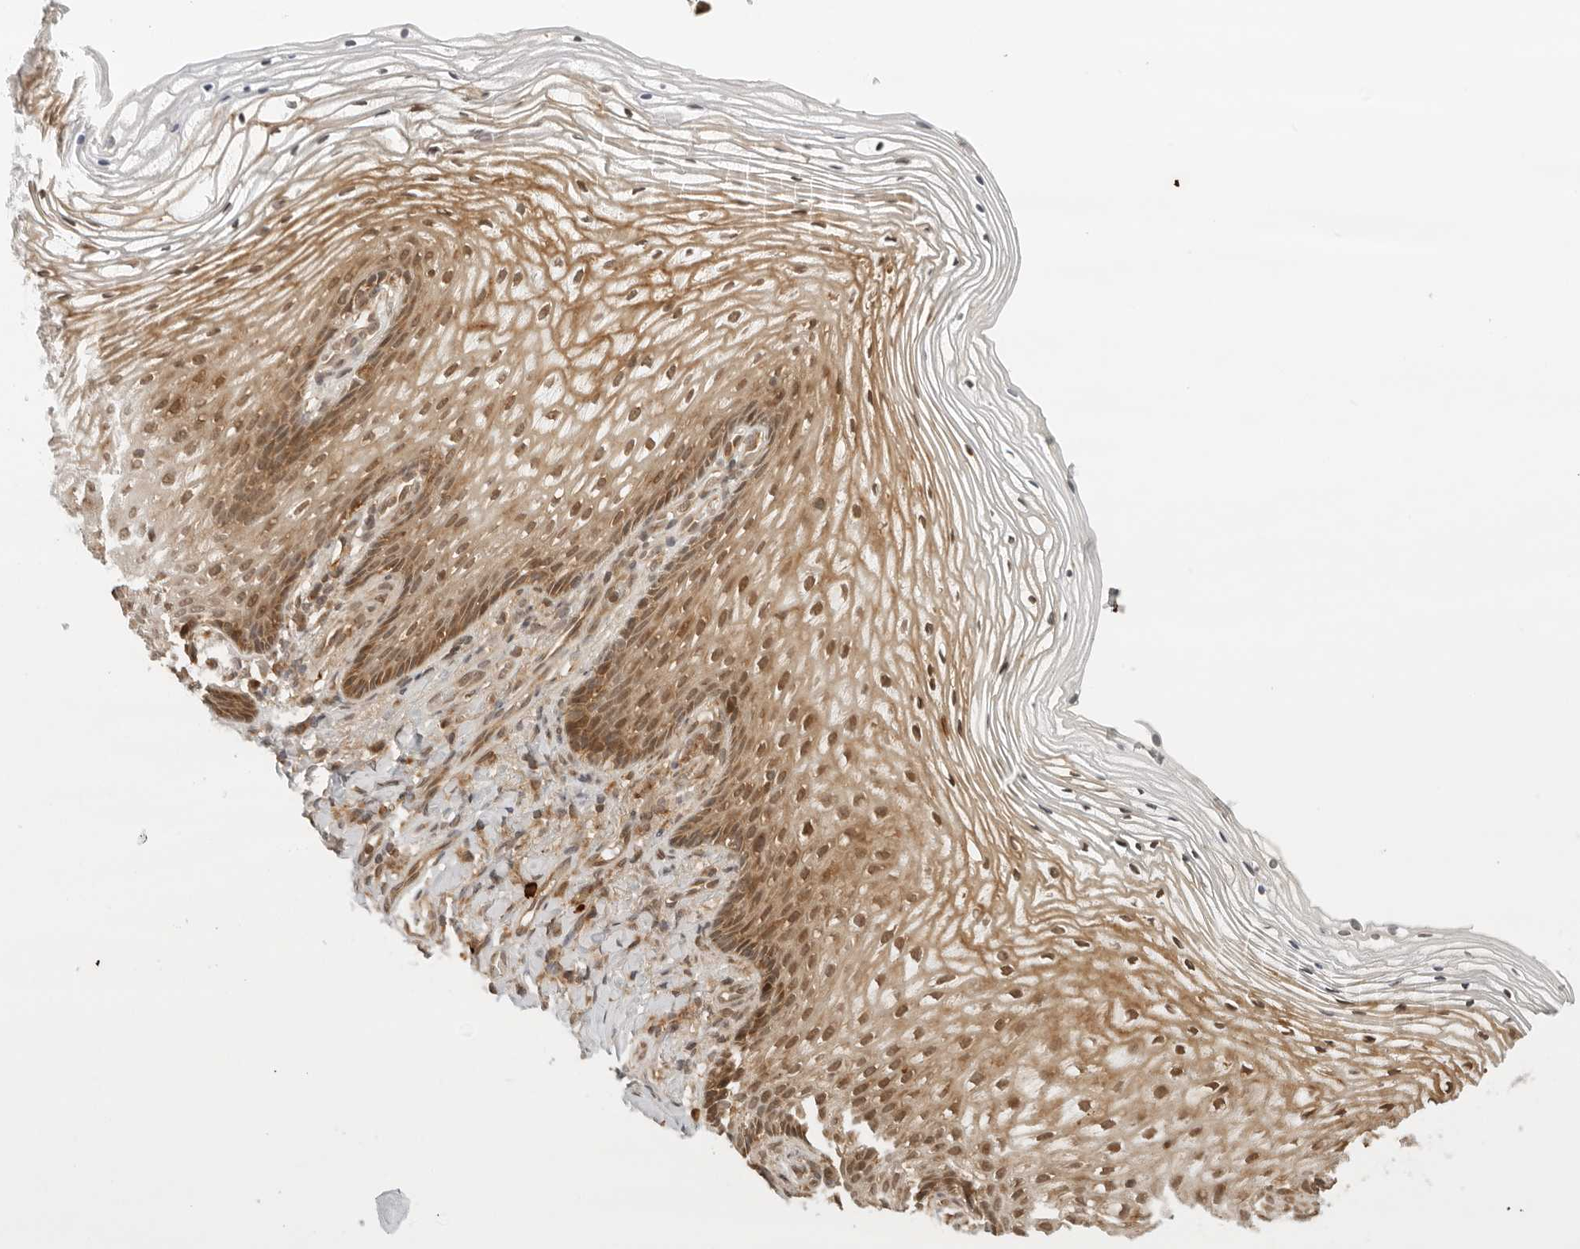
{"staining": {"intensity": "moderate", "quantity": "25%-75%", "location": "cytoplasmic/membranous,nuclear"}, "tissue": "vagina", "cell_type": "Squamous epithelial cells", "image_type": "normal", "snomed": [{"axis": "morphology", "description": "Normal tissue, NOS"}, {"axis": "topography", "description": "Vagina"}], "caption": "Immunohistochemical staining of normal human vagina shows 25%-75% levels of moderate cytoplasmic/membranous,nuclear protein positivity in approximately 25%-75% of squamous epithelial cells.", "gene": "RC3H1", "patient": {"sex": "female", "age": 60}}